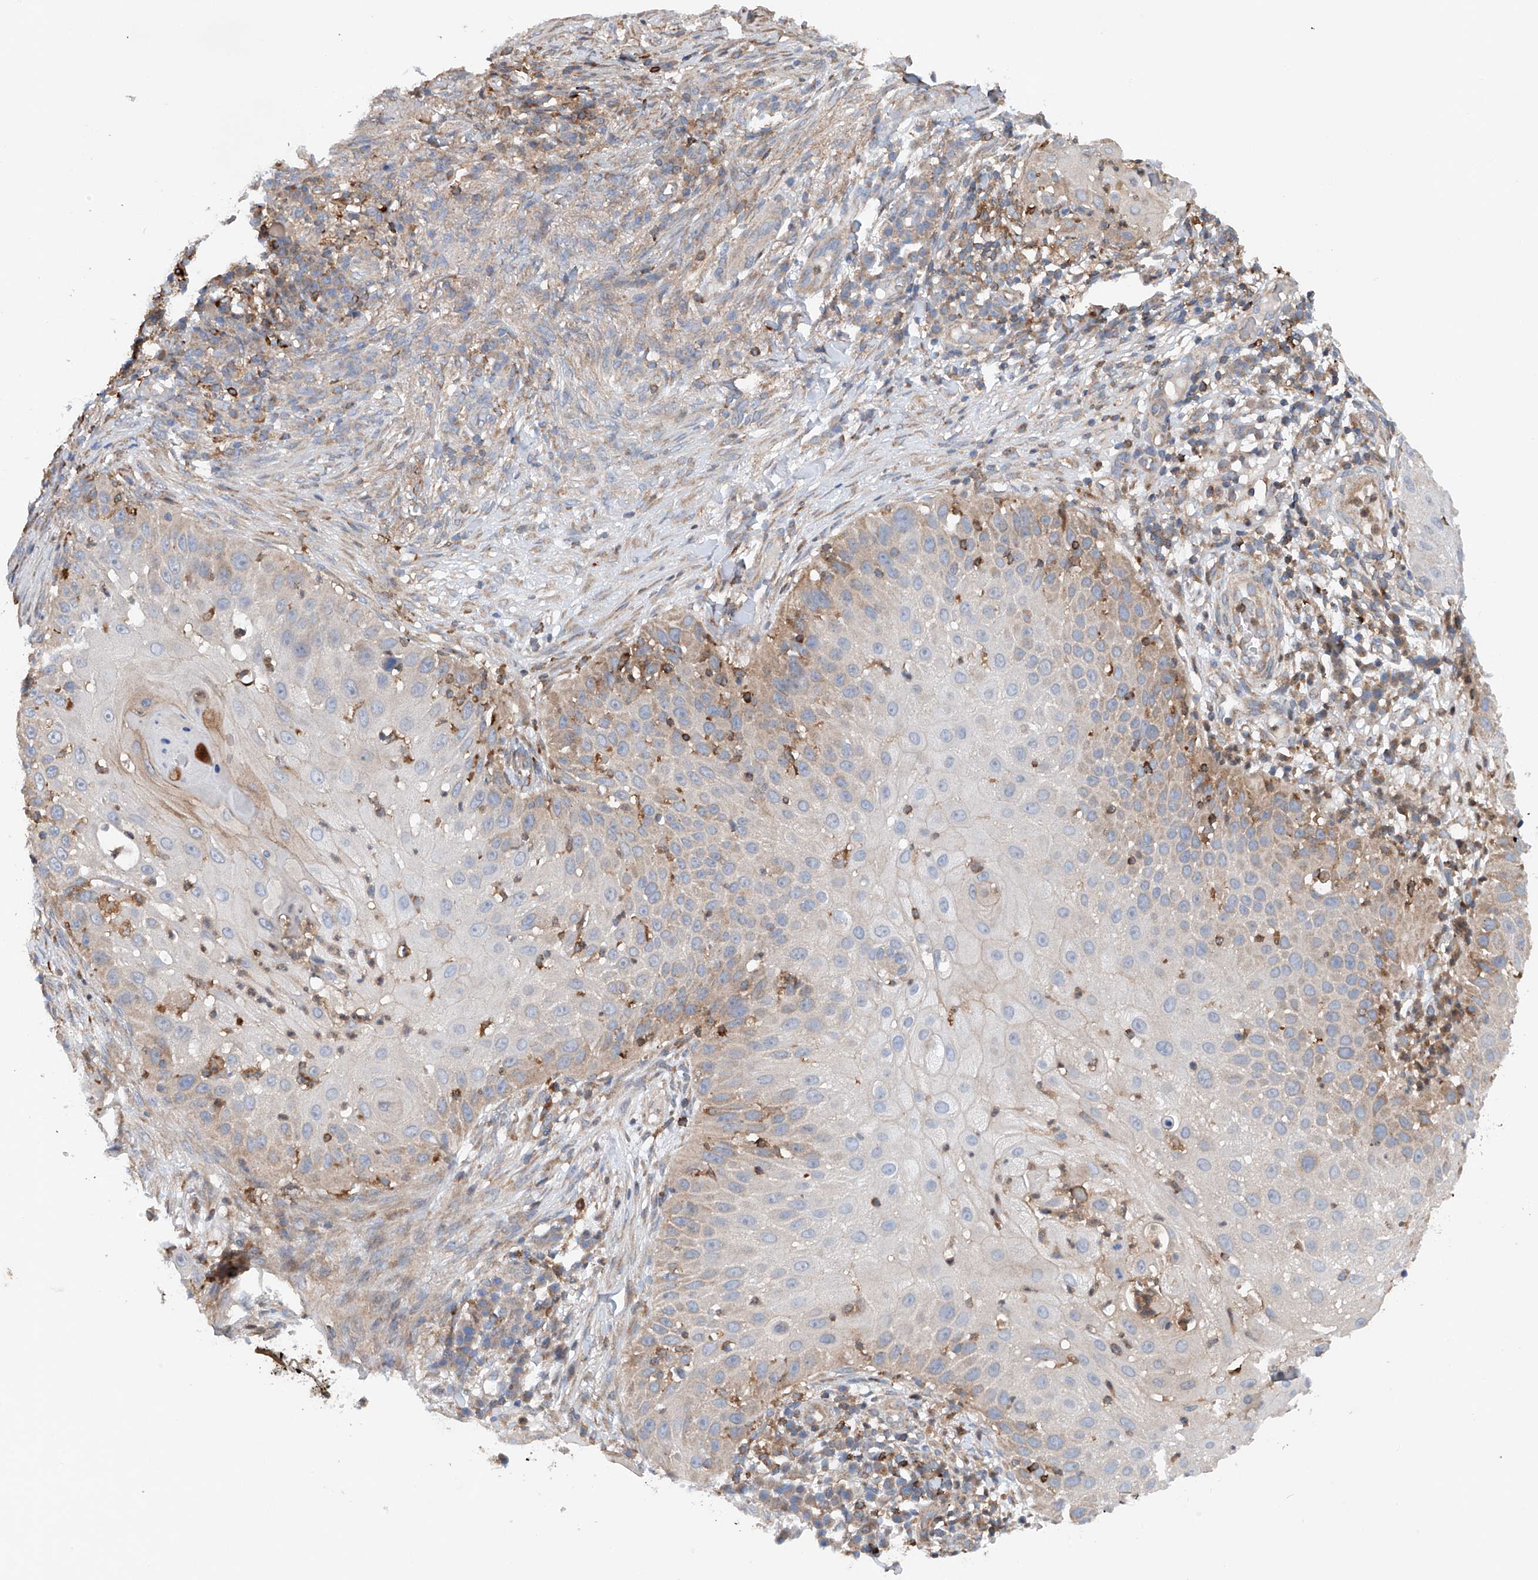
{"staining": {"intensity": "weak", "quantity": "<25%", "location": "cytoplasmic/membranous"}, "tissue": "skin cancer", "cell_type": "Tumor cells", "image_type": "cancer", "snomed": [{"axis": "morphology", "description": "Squamous cell carcinoma, NOS"}, {"axis": "topography", "description": "Skin"}], "caption": "A high-resolution histopathology image shows immunohistochemistry staining of squamous cell carcinoma (skin), which demonstrates no significant staining in tumor cells.", "gene": "CEP85L", "patient": {"sex": "female", "age": 44}}